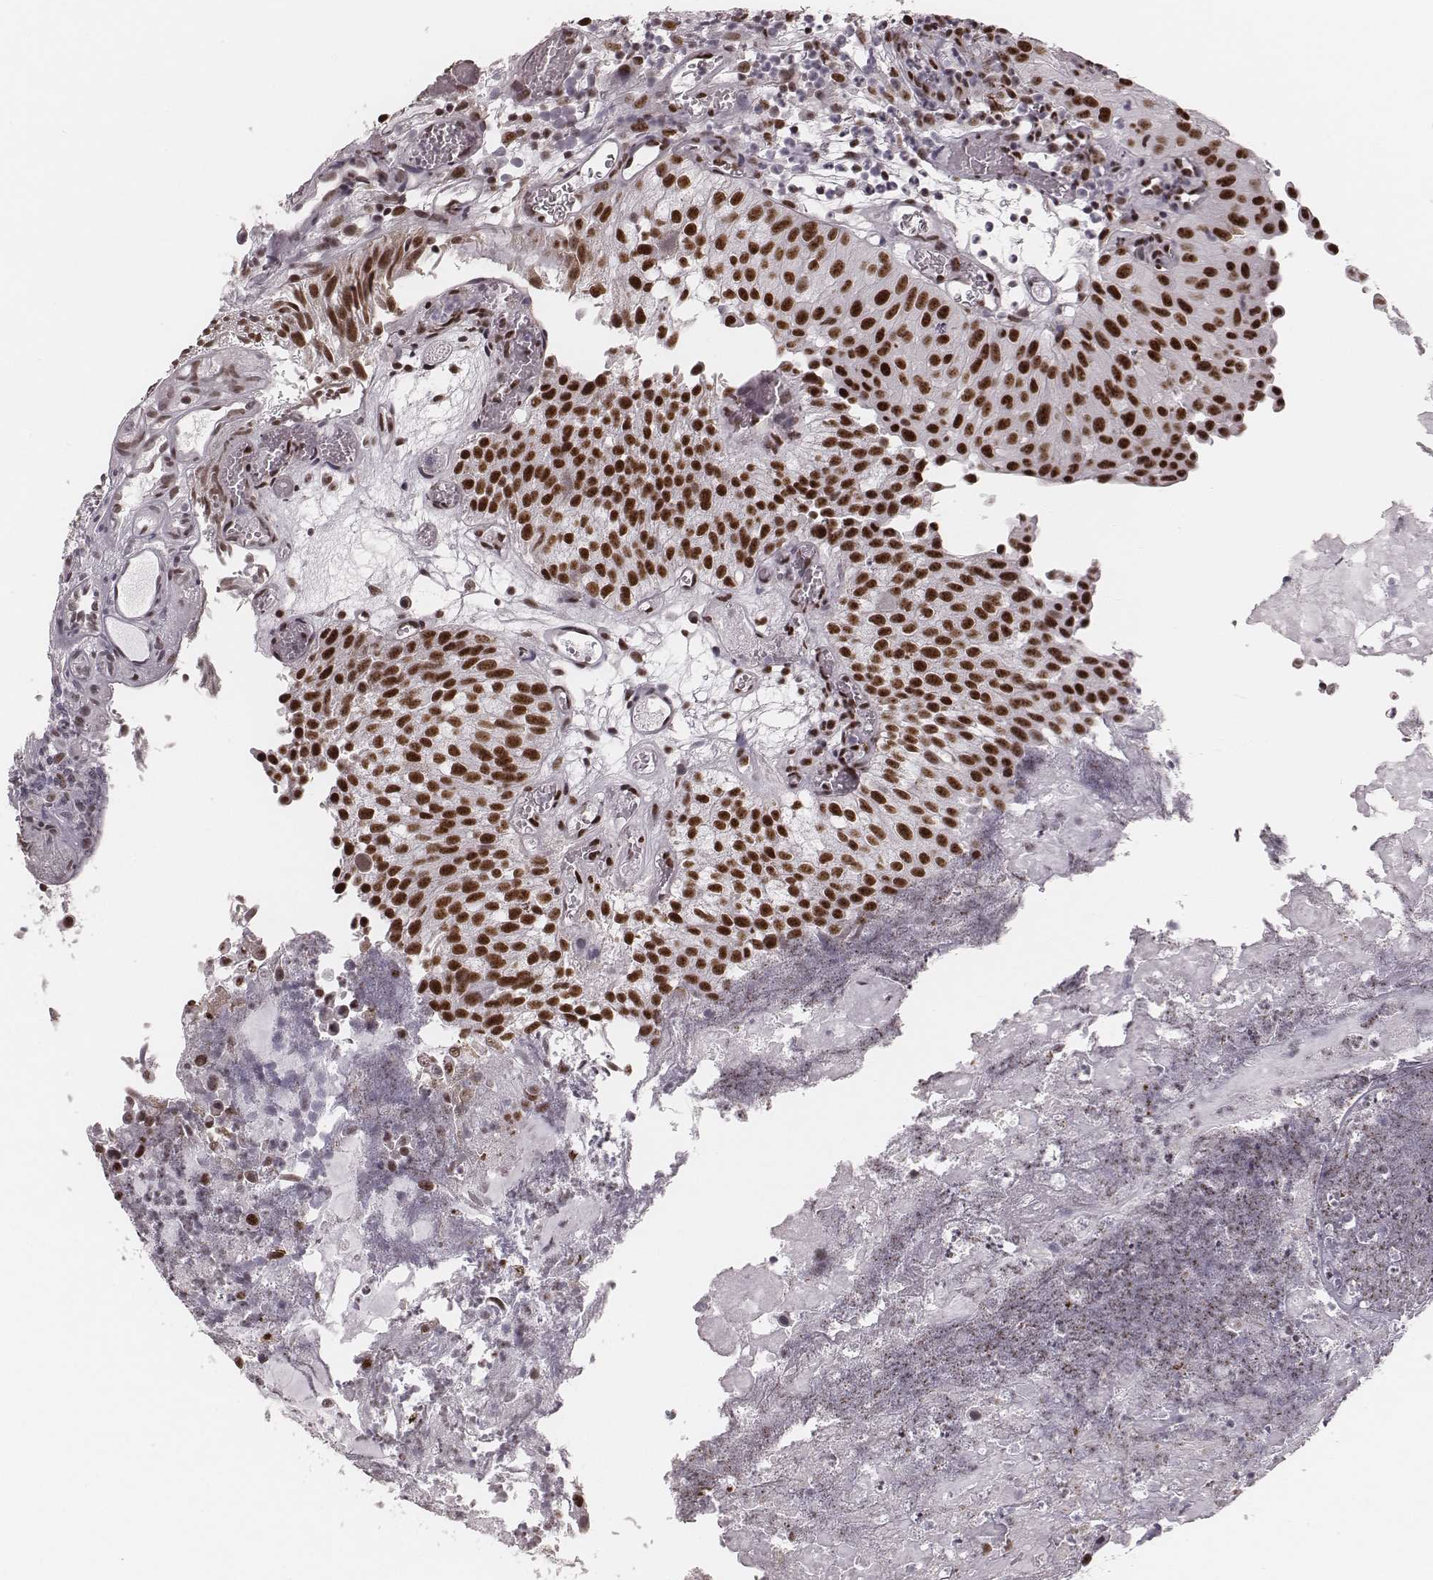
{"staining": {"intensity": "strong", "quantity": ">75%", "location": "nuclear"}, "tissue": "urothelial cancer", "cell_type": "Tumor cells", "image_type": "cancer", "snomed": [{"axis": "morphology", "description": "Urothelial carcinoma, Low grade"}, {"axis": "topography", "description": "Urinary bladder"}], "caption": "Immunohistochemistry staining of urothelial cancer, which shows high levels of strong nuclear staining in about >75% of tumor cells indicating strong nuclear protein positivity. The staining was performed using DAB (brown) for protein detection and nuclei were counterstained in hematoxylin (blue).", "gene": "LUC7L", "patient": {"sex": "female", "age": 87}}